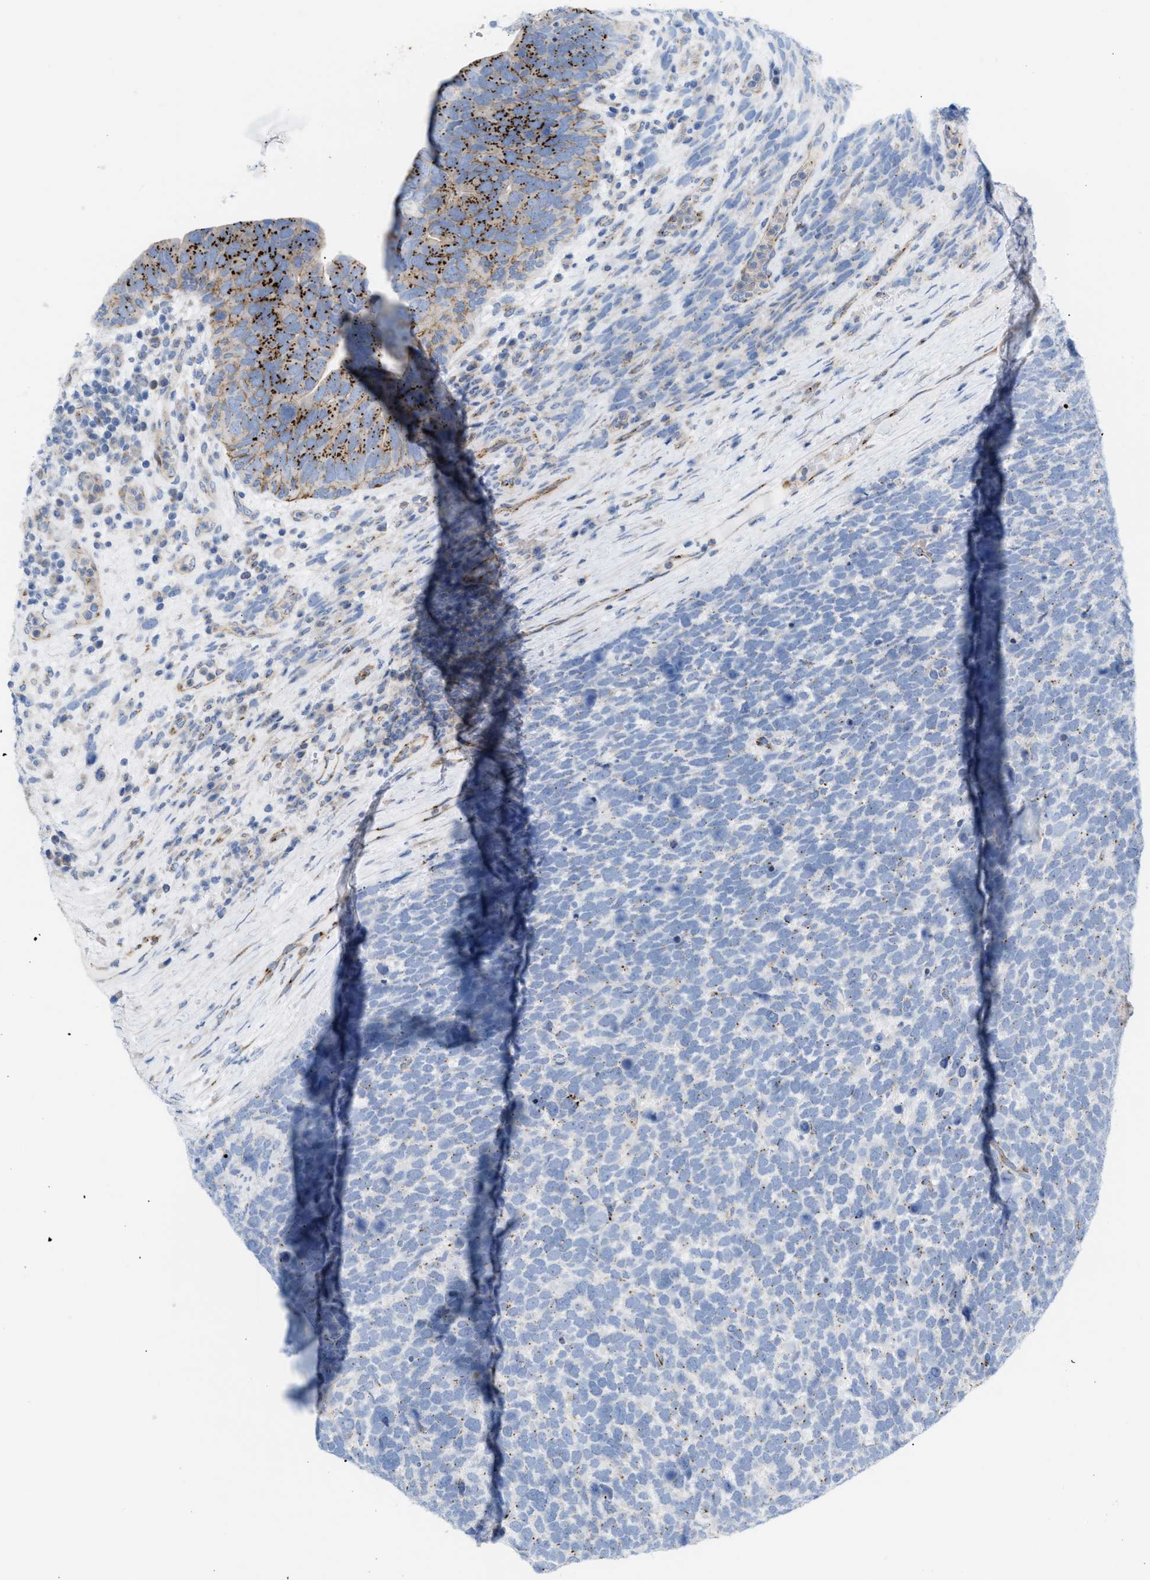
{"staining": {"intensity": "weak", "quantity": "25%-75%", "location": "cytoplasmic/membranous"}, "tissue": "urothelial cancer", "cell_type": "Tumor cells", "image_type": "cancer", "snomed": [{"axis": "morphology", "description": "Urothelial carcinoma, High grade"}, {"axis": "topography", "description": "Urinary bladder"}], "caption": "This image demonstrates immunohistochemistry staining of urothelial carcinoma (high-grade), with low weak cytoplasmic/membranous staining in about 25%-75% of tumor cells.", "gene": "TMEM17", "patient": {"sex": "female", "age": 82}}